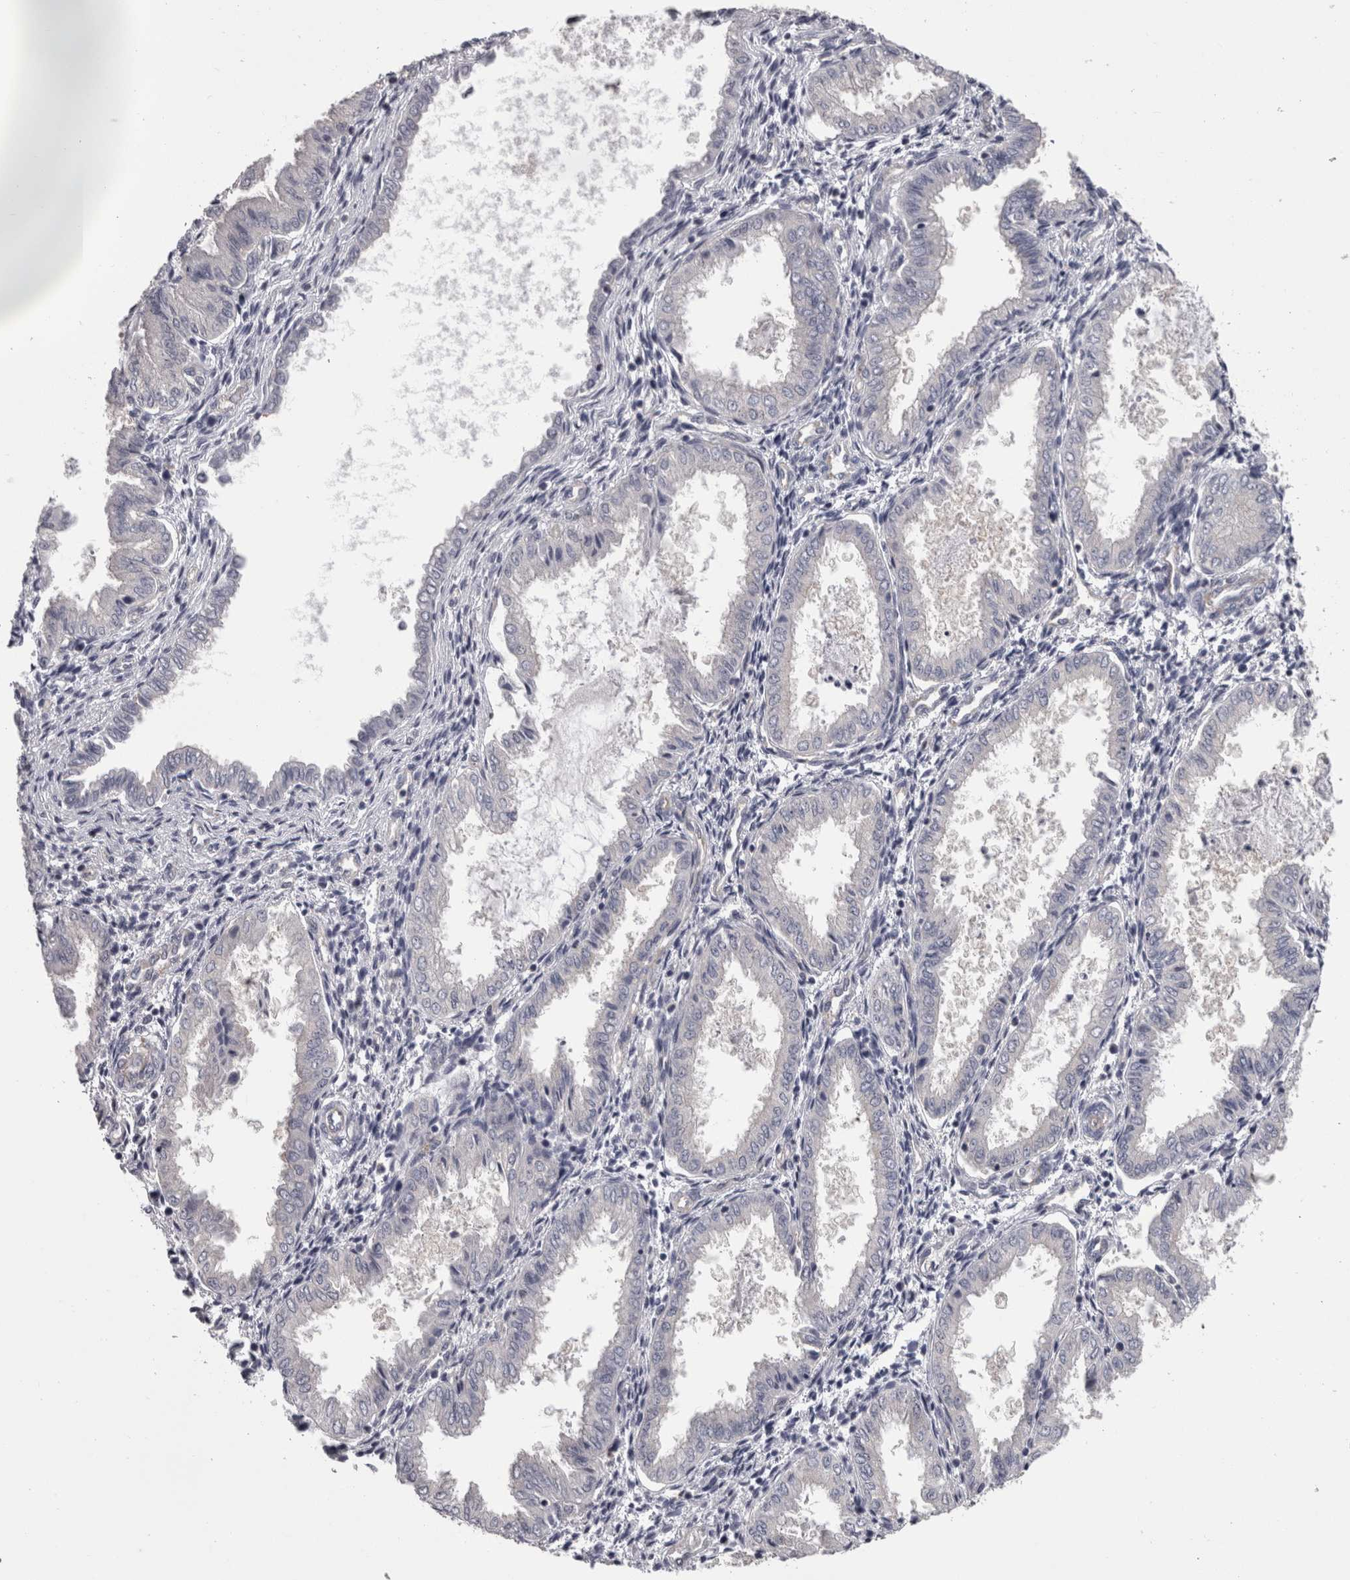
{"staining": {"intensity": "negative", "quantity": "none", "location": "none"}, "tissue": "endometrium", "cell_type": "Cells in endometrial stroma", "image_type": "normal", "snomed": [{"axis": "morphology", "description": "Normal tissue, NOS"}, {"axis": "topography", "description": "Endometrium"}], "caption": "Immunohistochemistry of unremarkable human endometrium reveals no expression in cells in endometrial stroma.", "gene": "LYZL6", "patient": {"sex": "female", "age": 33}}